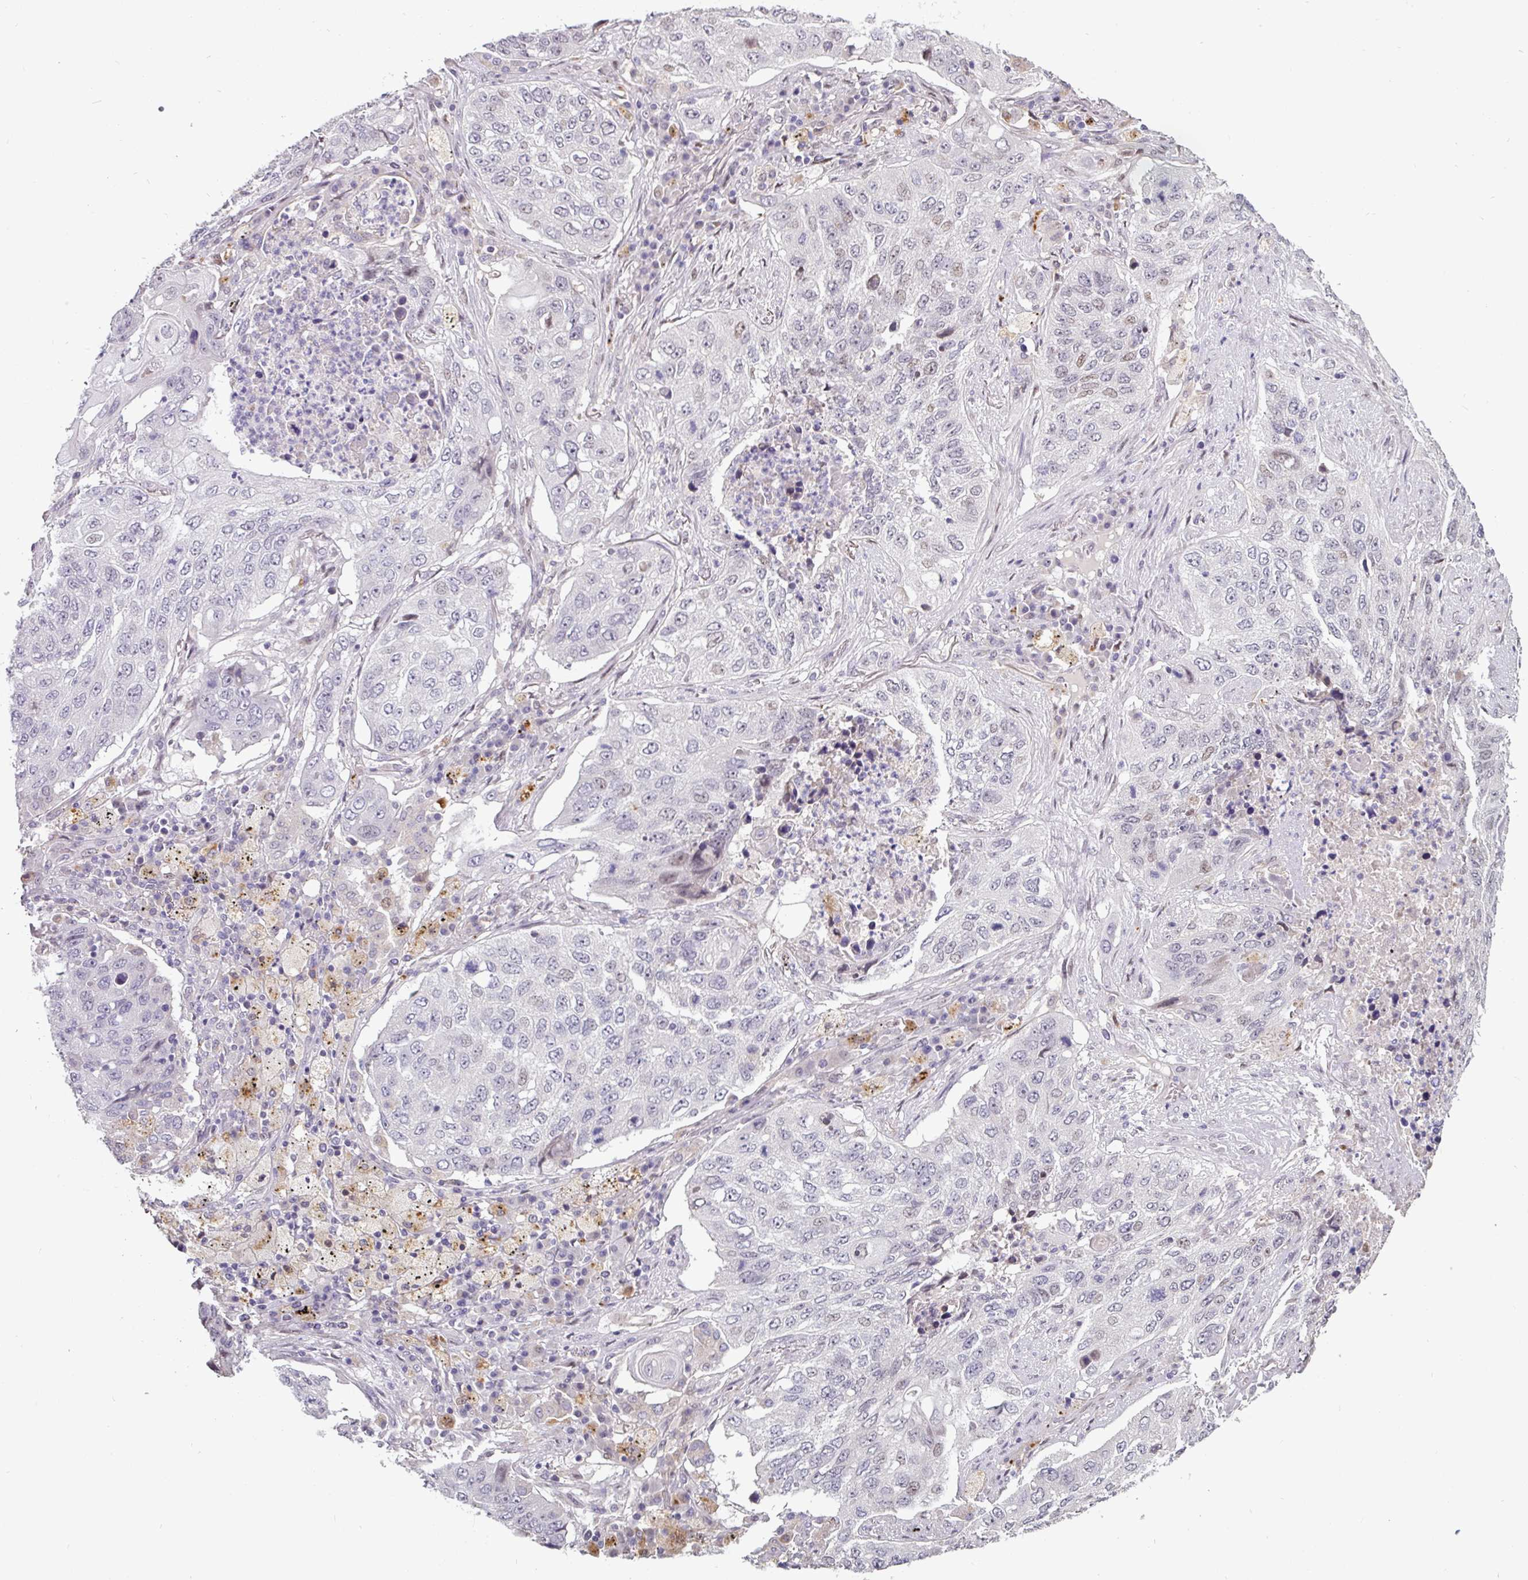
{"staining": {"intensity": "negative", "quantity": "none", "location": "none"}, "tissue": "lung cancer", "cell_type": "Tumor cells", "image_type": "cancer", "snomed": [{"axis": "morphology", "description": "Squamous cell carcinoma, NOS"}, {"axis": "topography", "description": "Lung"}], "caption": "Immunohistochemical staining of squamous cell carcinoma (lung) reveals no significant expression in tumor cells. (Stains: DAB (3,3'-diaminobenzidine) immunohistochemistry (IHC) with hematoxylin counter stain, Microscopy: brightfield microscopy at high magnification).", "gene": "SWSAP1", "patient": {"sex": "female", "age": 63}}